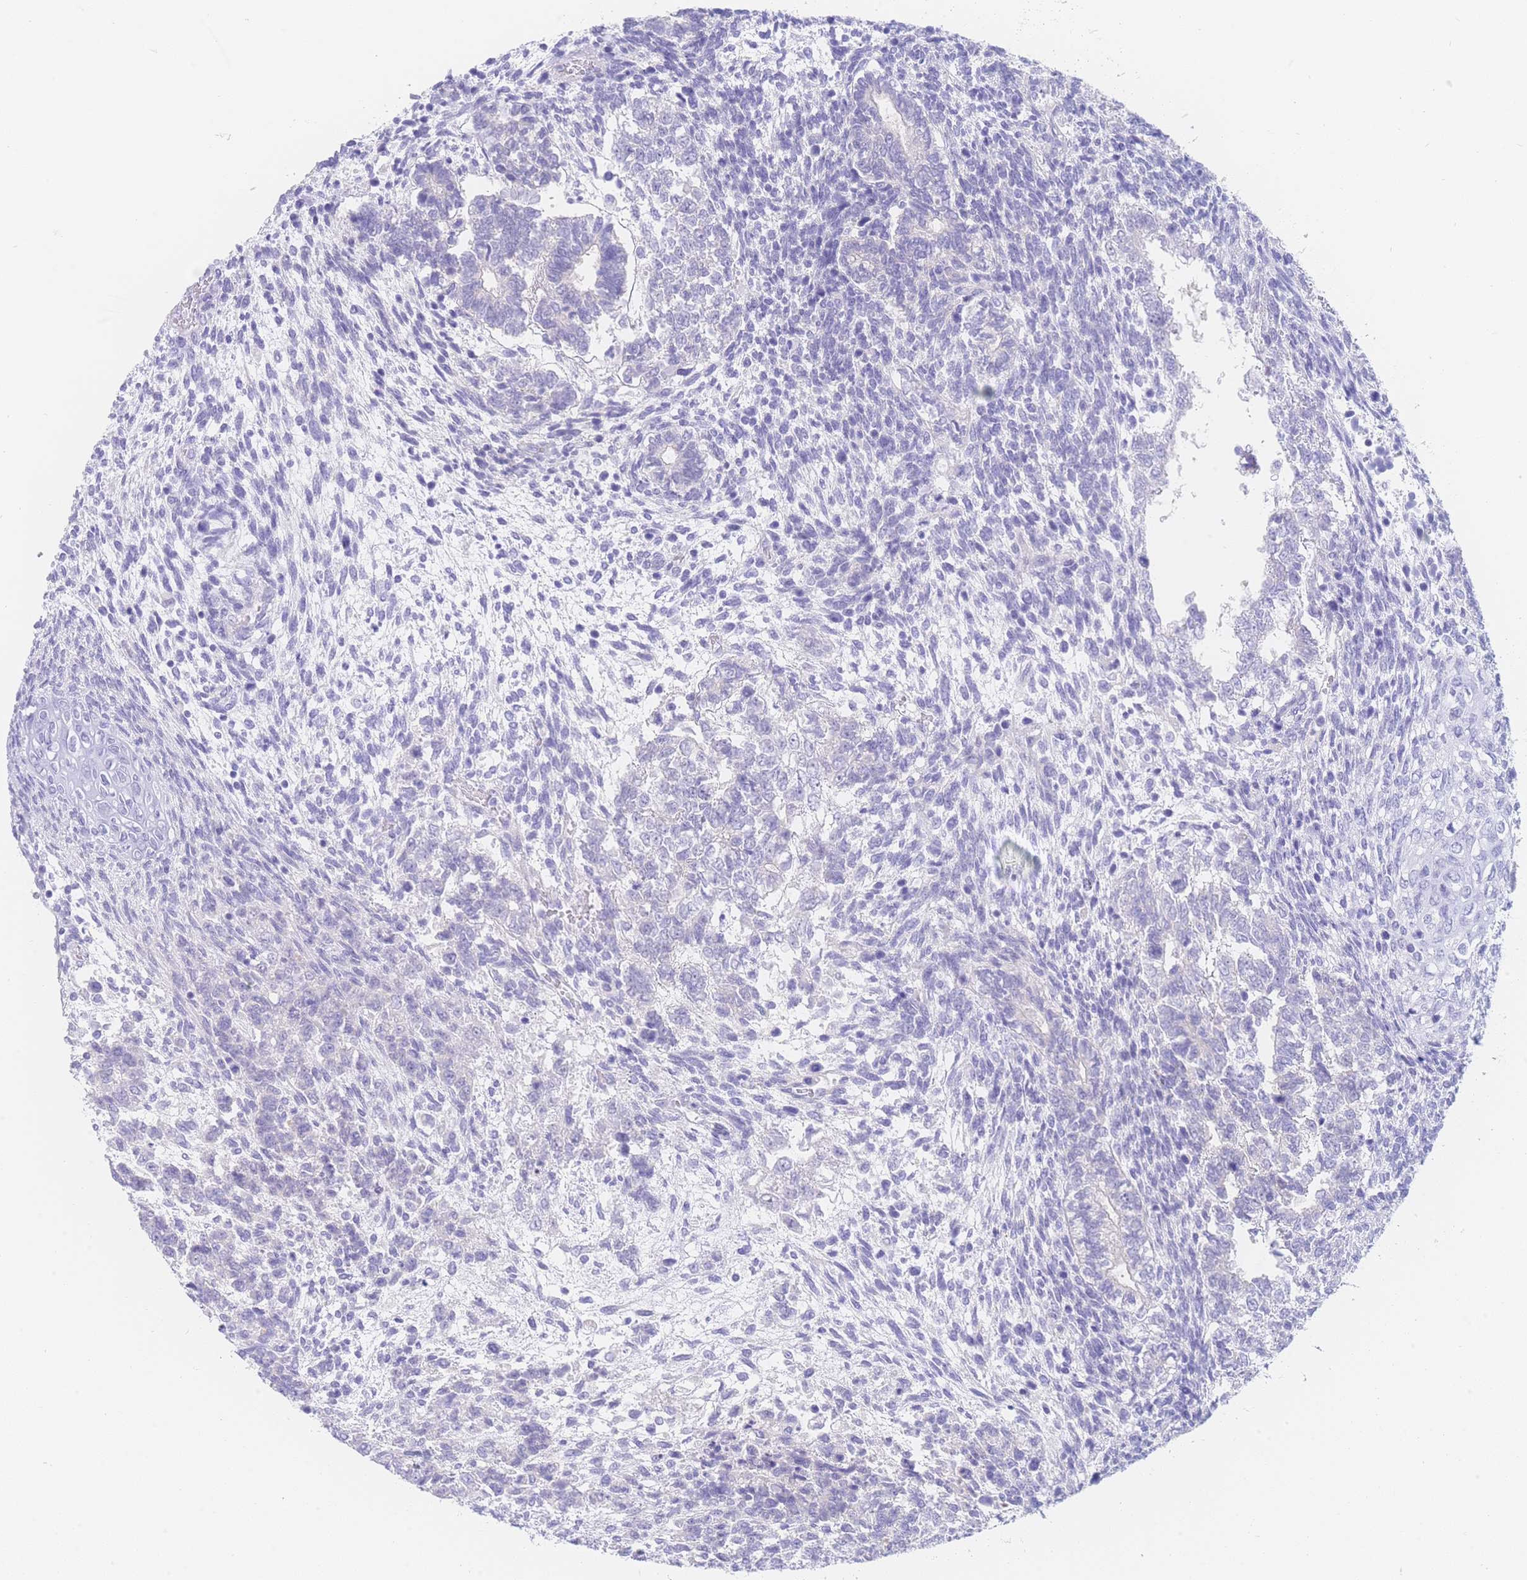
{"staining": {"intensity": "negative", "quantity": "none", "location": "none"}, "tissue": "testis cancer", "cell_type": "Tumor cells", "image_type": "cancer", "snomed": [{"axis": "morphology", "description": "Carcinoma, Embryonal, NOS"}, {"axis": "topography", "description": "Testis"}], "caption": "This is a image of IHC staining of testis embryonal carcinoma, which shows no positivity in tumor cells.", "gene": "LZTFL1", "patient": {"sex": "male", "age": 23}}